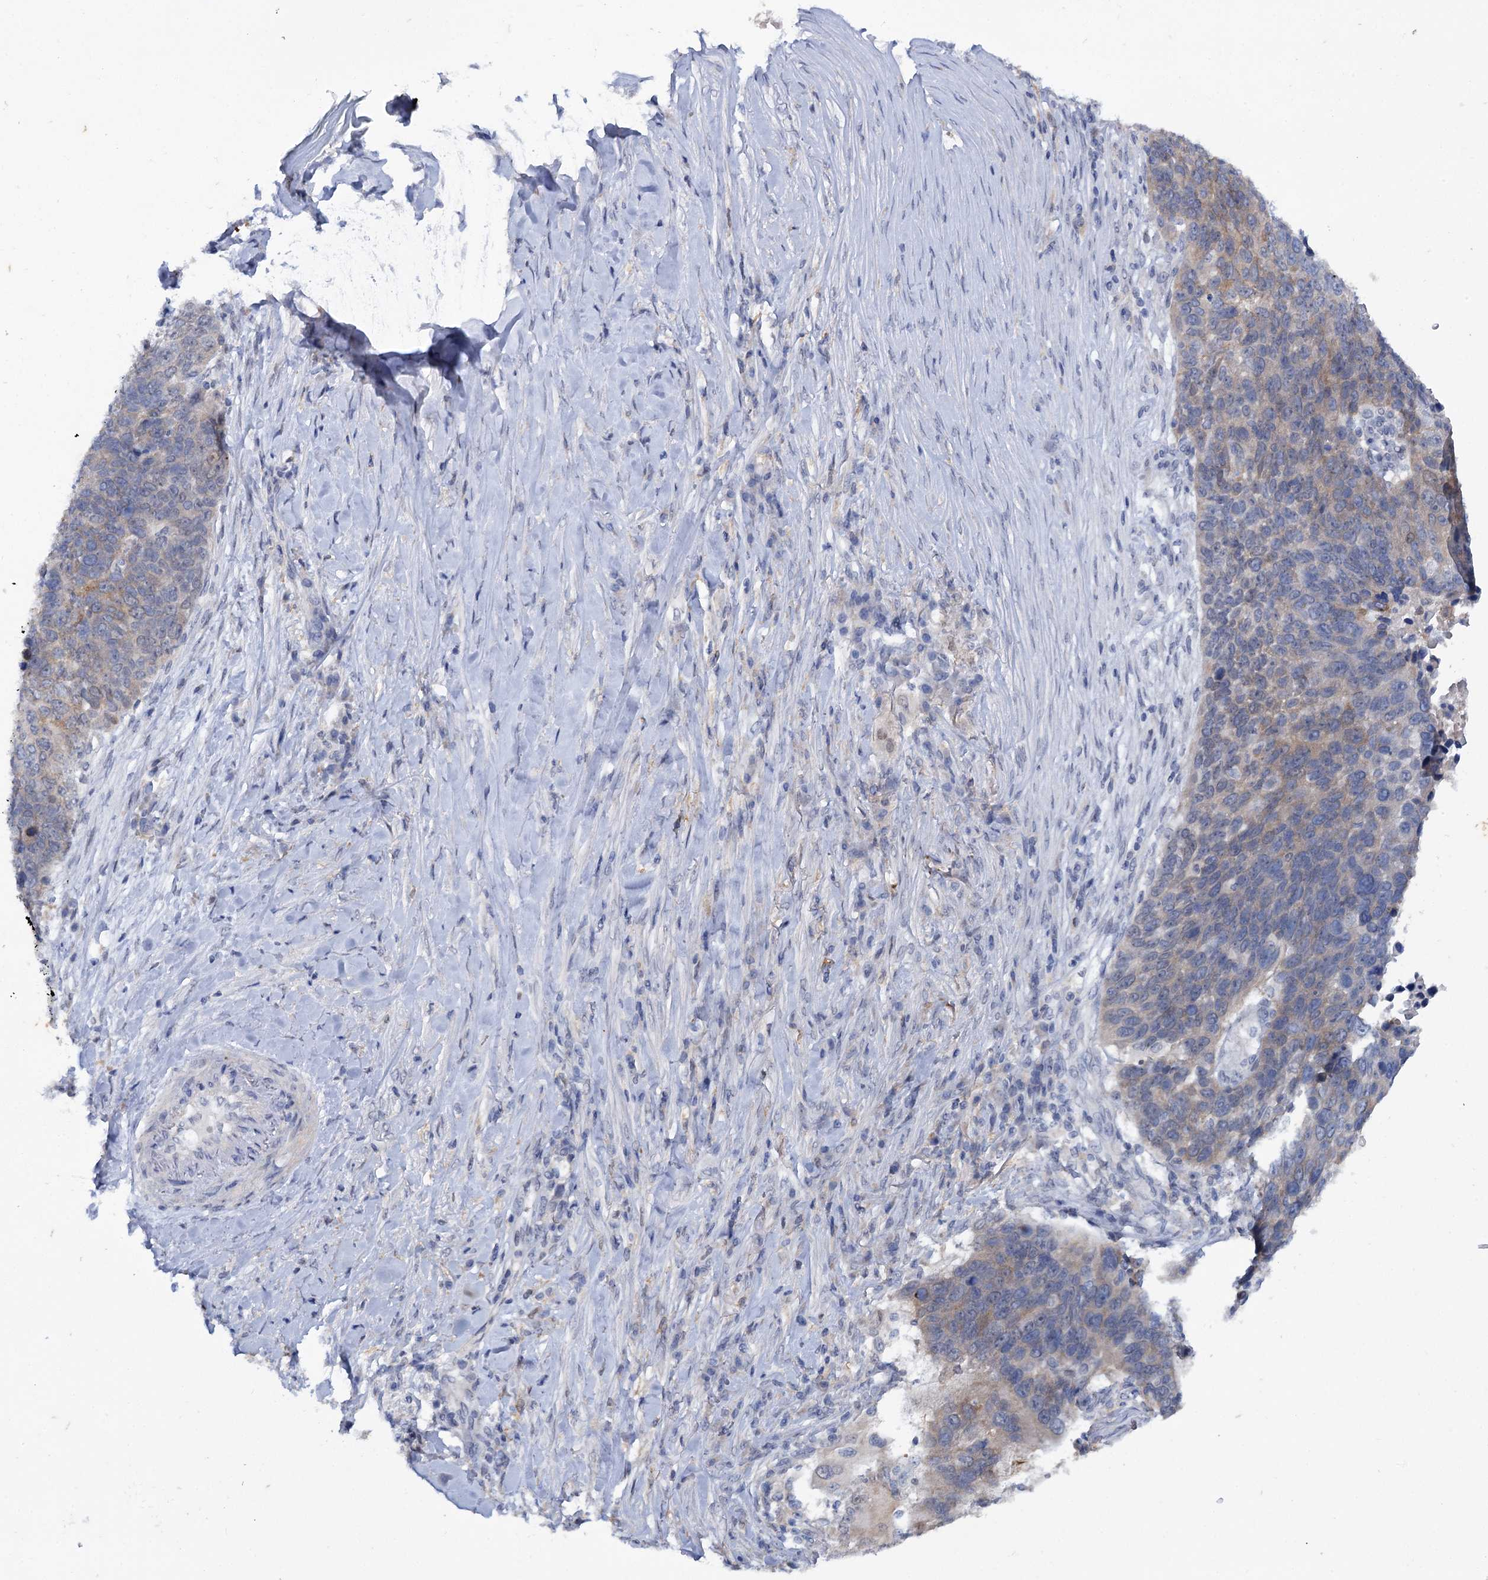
{"staining": {"intensity": "weak", "quantity": "25%-75%", "location": "cytoplasmic/membranous"}, "tissue": "lung cancer", "cell_type": "Tumor cells", "image_type": "cancer", "snomed": [{"axis": "morphology", "description": "Normal tissue, NOS"}, {"axis": "morphology", "description": "Squamous cell carcinoma, NOS"}, {"axis": "topography", "description": "Lymph node"}, {"axis": "topography", "description": "Lung"}], "caption": "This is a photomicrograph of immunohistochemistry (IHC) staining of lung cancer (squamous cell carcinoma), which shows weak staining in the cytoplasmic/membranous of tumor cells.", "gene": "MID1IP1", "patient": {"sex": "male", "age": 66}}